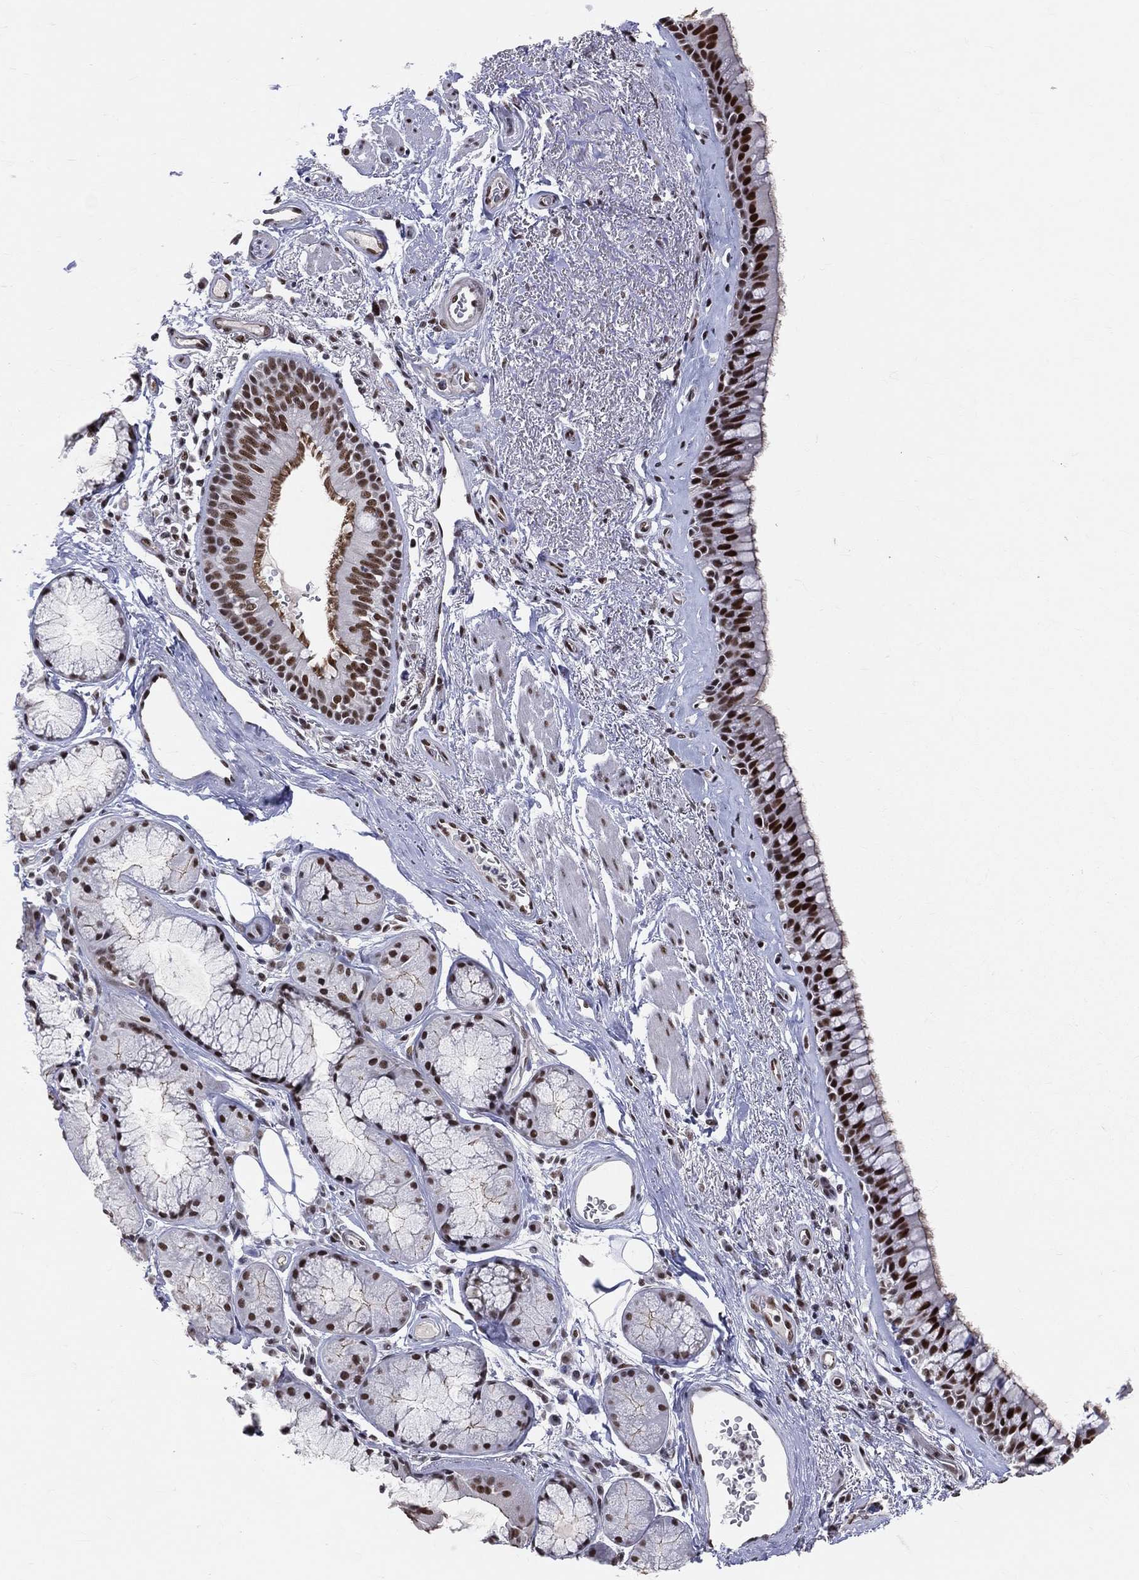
{"staining": {"intensity": "strong", "quantity": ">75%", "location": "nuclear"}, "tissue": "bronchus", "cell_type": "Respiratory epithelial cells", "image_type": "normal", "snomed": [{"axis": "morphology", "description": "Normal tissue, NOS"}, {"axis": "topography", "description": "Bronchus"}], "caption": "Brown immunohistochemical staining in benign bronchus reveals strong nuclear expression in approximately >75% of respiratory epithelial cells.", "gene": "CDK7", "patient": {"sex": "male", "age": 82}}